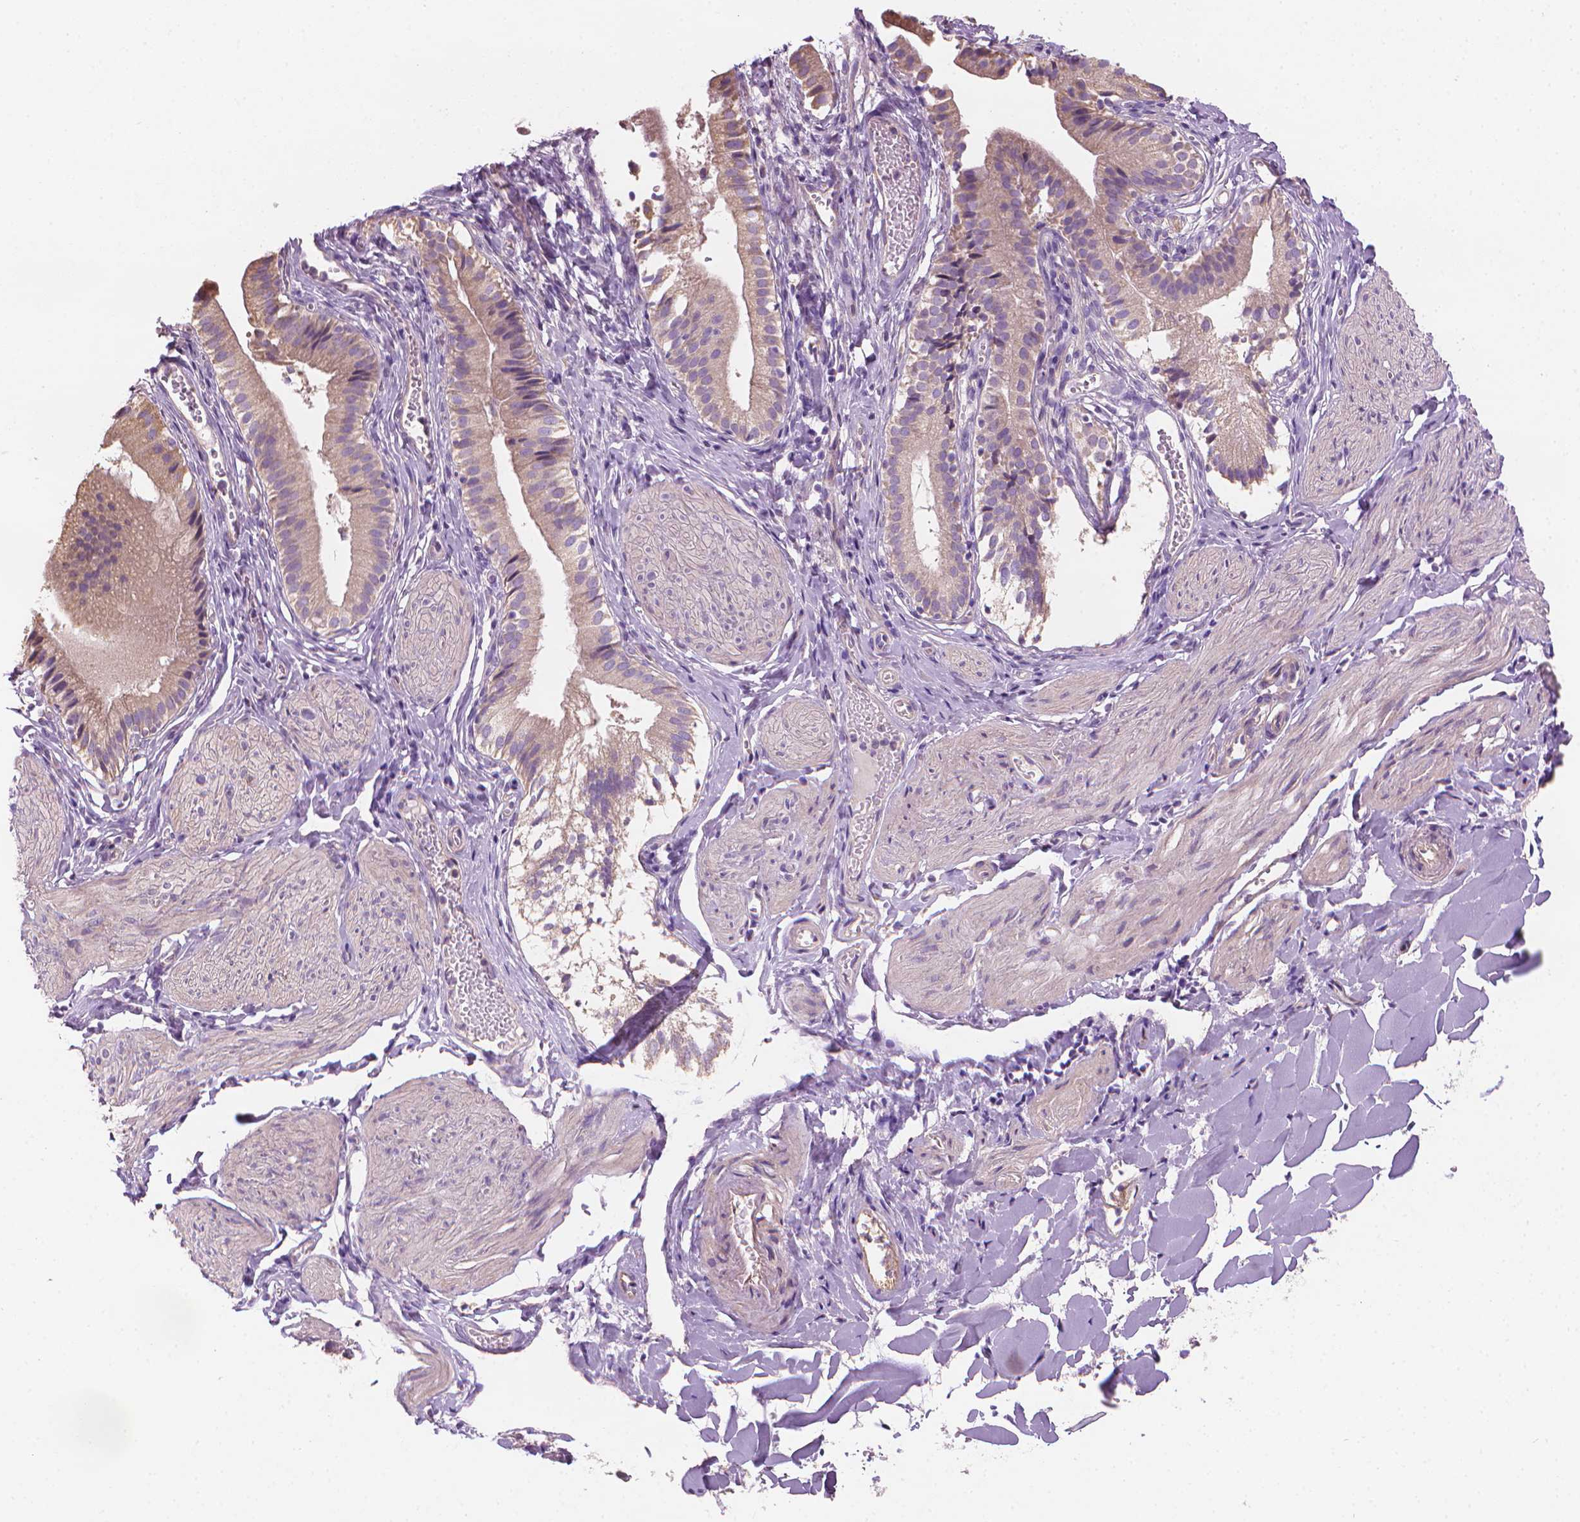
{"staining": {"intensity": "weak", "quantity": "25%-75%", "location": "cytoplasmic/membranous"}, "tissue": "gallbladder", "cell_type": "Glandular cells", "image_type": "normal", "snomed": [{"axis": "morphology", "description": "Normal tissue, NOS"}, {"axis": "topography", "description": "Gallbladder"}], "caption": "An image of human gallbladder stained for a protein demonstrates weak cytoplasmic/membranous brown staining in glandular cells.", "gene": "TTC29", "patient": {"sex": "female", "age": 47}}